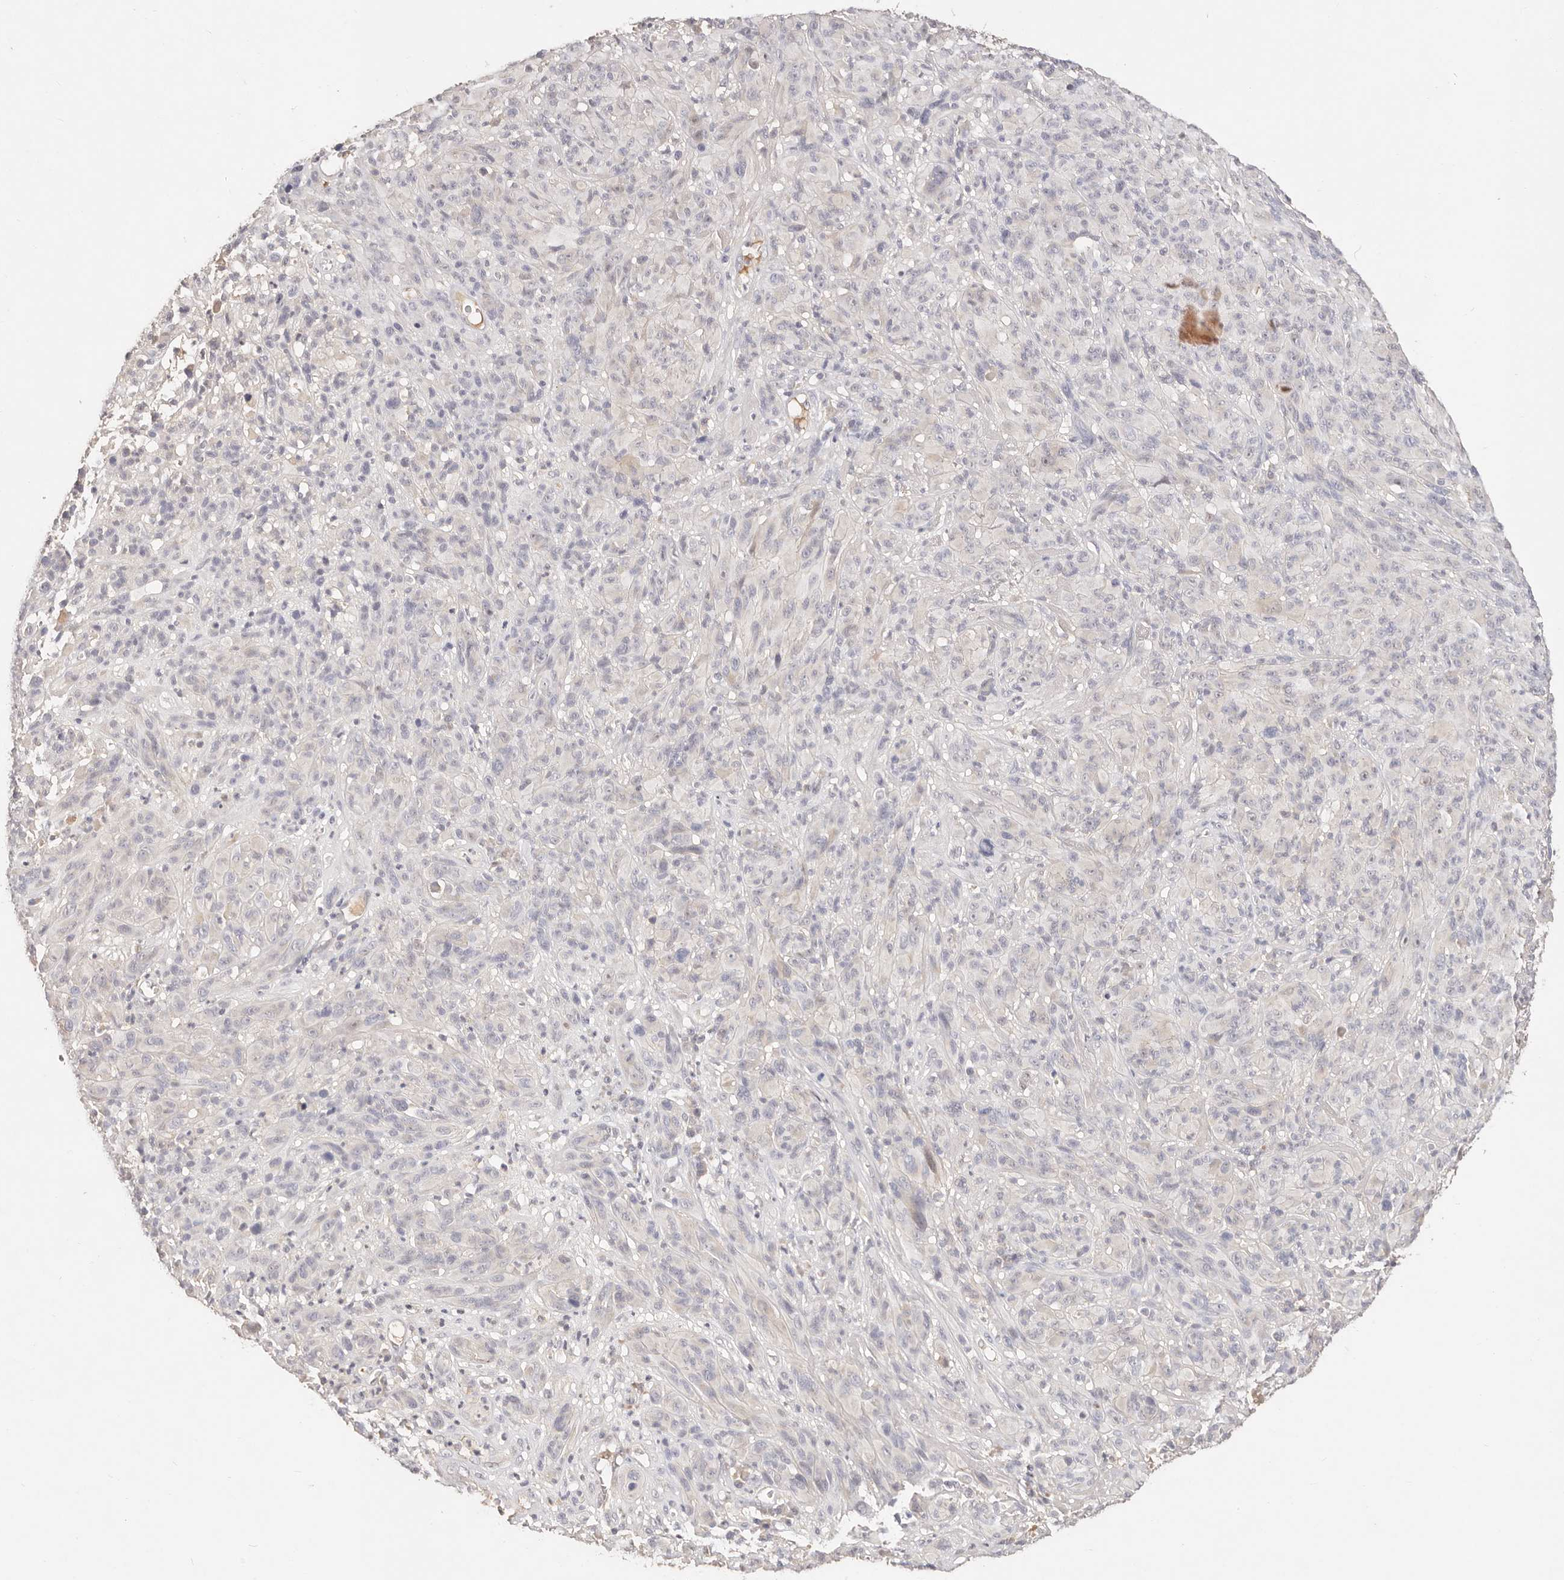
{"staining": {"intensity": "negative", "quantity": "none", "location": "none"}, "tissue": "melanoma", "cell_type": "Tumor cells", "image_type": "cancer", "snomed": [{"axis": "morphology", "description": "Malignant melanoma, NOS"}, {"axis": "topography", "description": "Skin of head"}], "caption": "IHC photomicrograph of human malignant melanoma stained for a protein (brown), which shows no positivity in tumor cells.", "gene": "CXADR", "patient": {"sex": "male", "age": 96}}